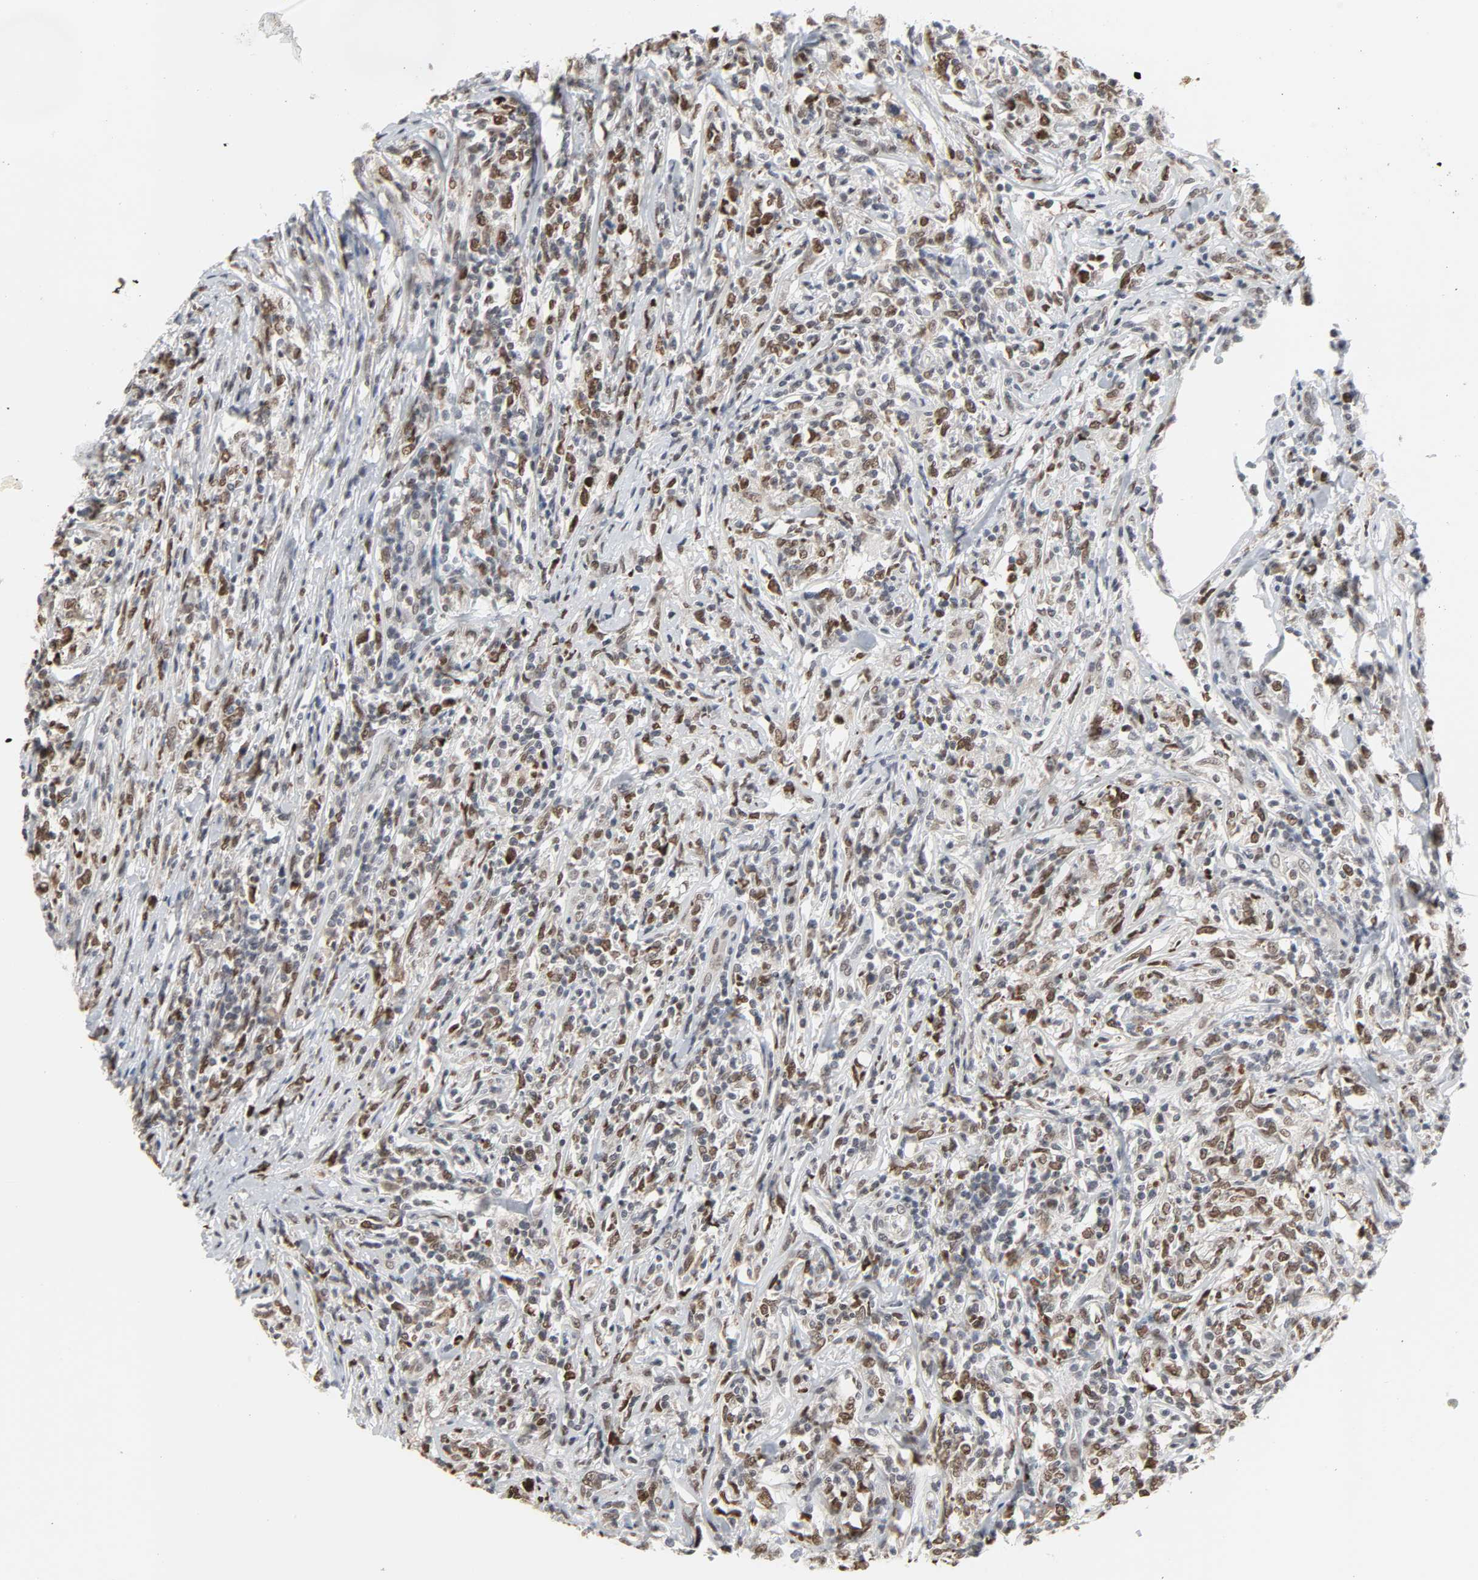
{"staining": {"intensity": "weak", "quantity": ">75%", "location": "nuclear"}, "tissue": "lymphoma", "cell_type": "Tumor cells", "image_type": "cancer", "snomed": [{"axis": "morphology", "description": "Malignant lymphoma, non-Hodgkin's type, High grade"}, {"axis": "topography", "description": "Lymph node"}], "caption": "Protein staining of high-grade malignant lymphoma, non-Hodgkin's type tissue demonstrates weak nuclear staining in about >75% of tumor cells.", "gene": "DAZAP1", "patient": {"sex": "female", "age": 84}}